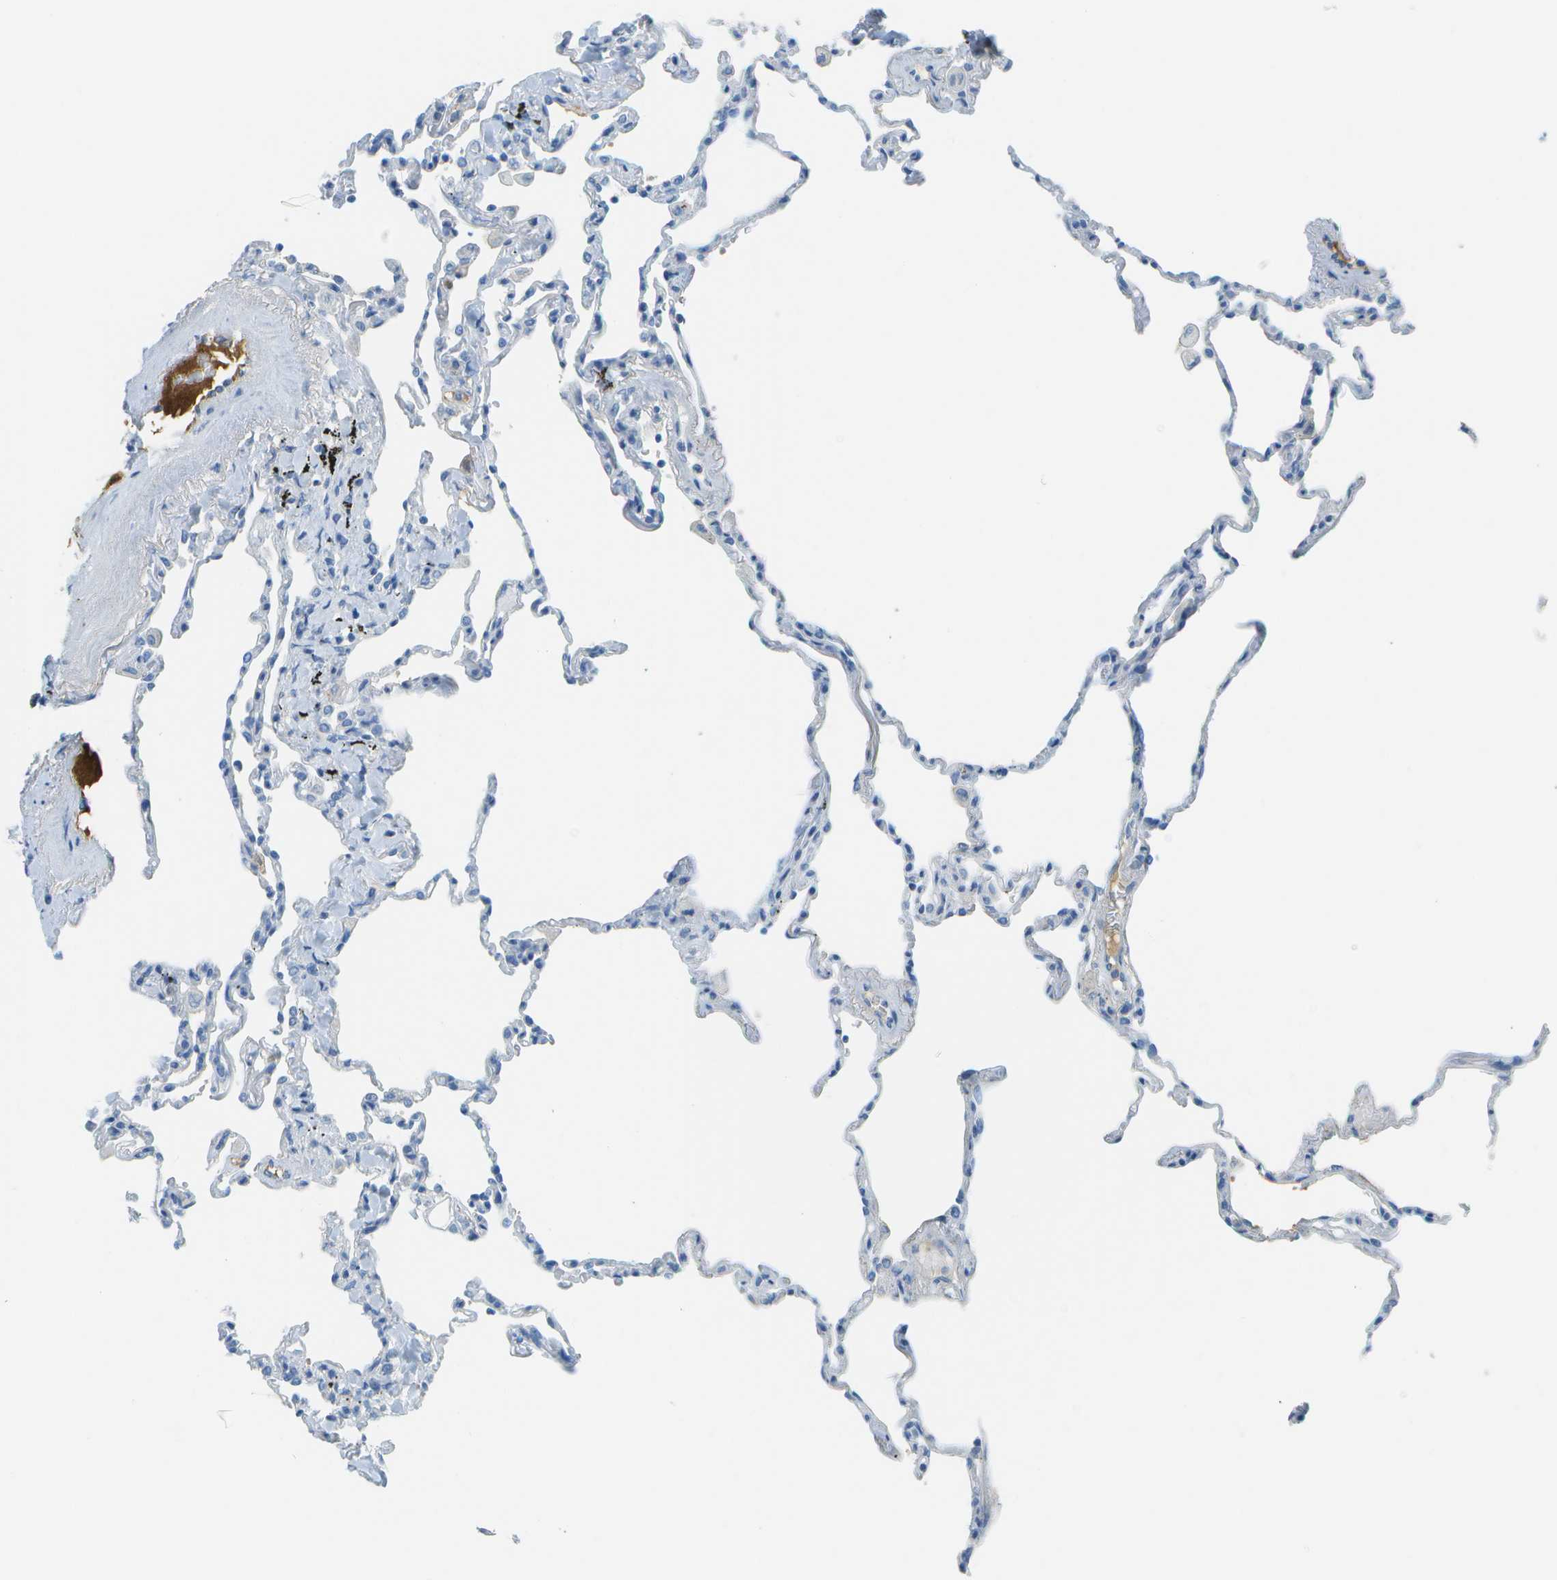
{"staining": {"intensity": "negative", "quantity": "none", "location": "none"}, "tissue": "lung", "cell_type": "Alveolar cells", "image_type": "normal", "snomed": [{"axis": "morphology", "description": "Normal tissue, NOS"}, {"axis": "topography", "description": "Lung"}], "caption": "Lung was stained to show a protein in brown. There is no significant expression in alveolar cells. Brightfield microscopy of IHC stained with DAB (3,3'-diaminobenzidine) (brown) and hematoxylin (blue), captured at high magnification.", "gene": "C1S", "patient": {"sex": "male", "age": 59}}